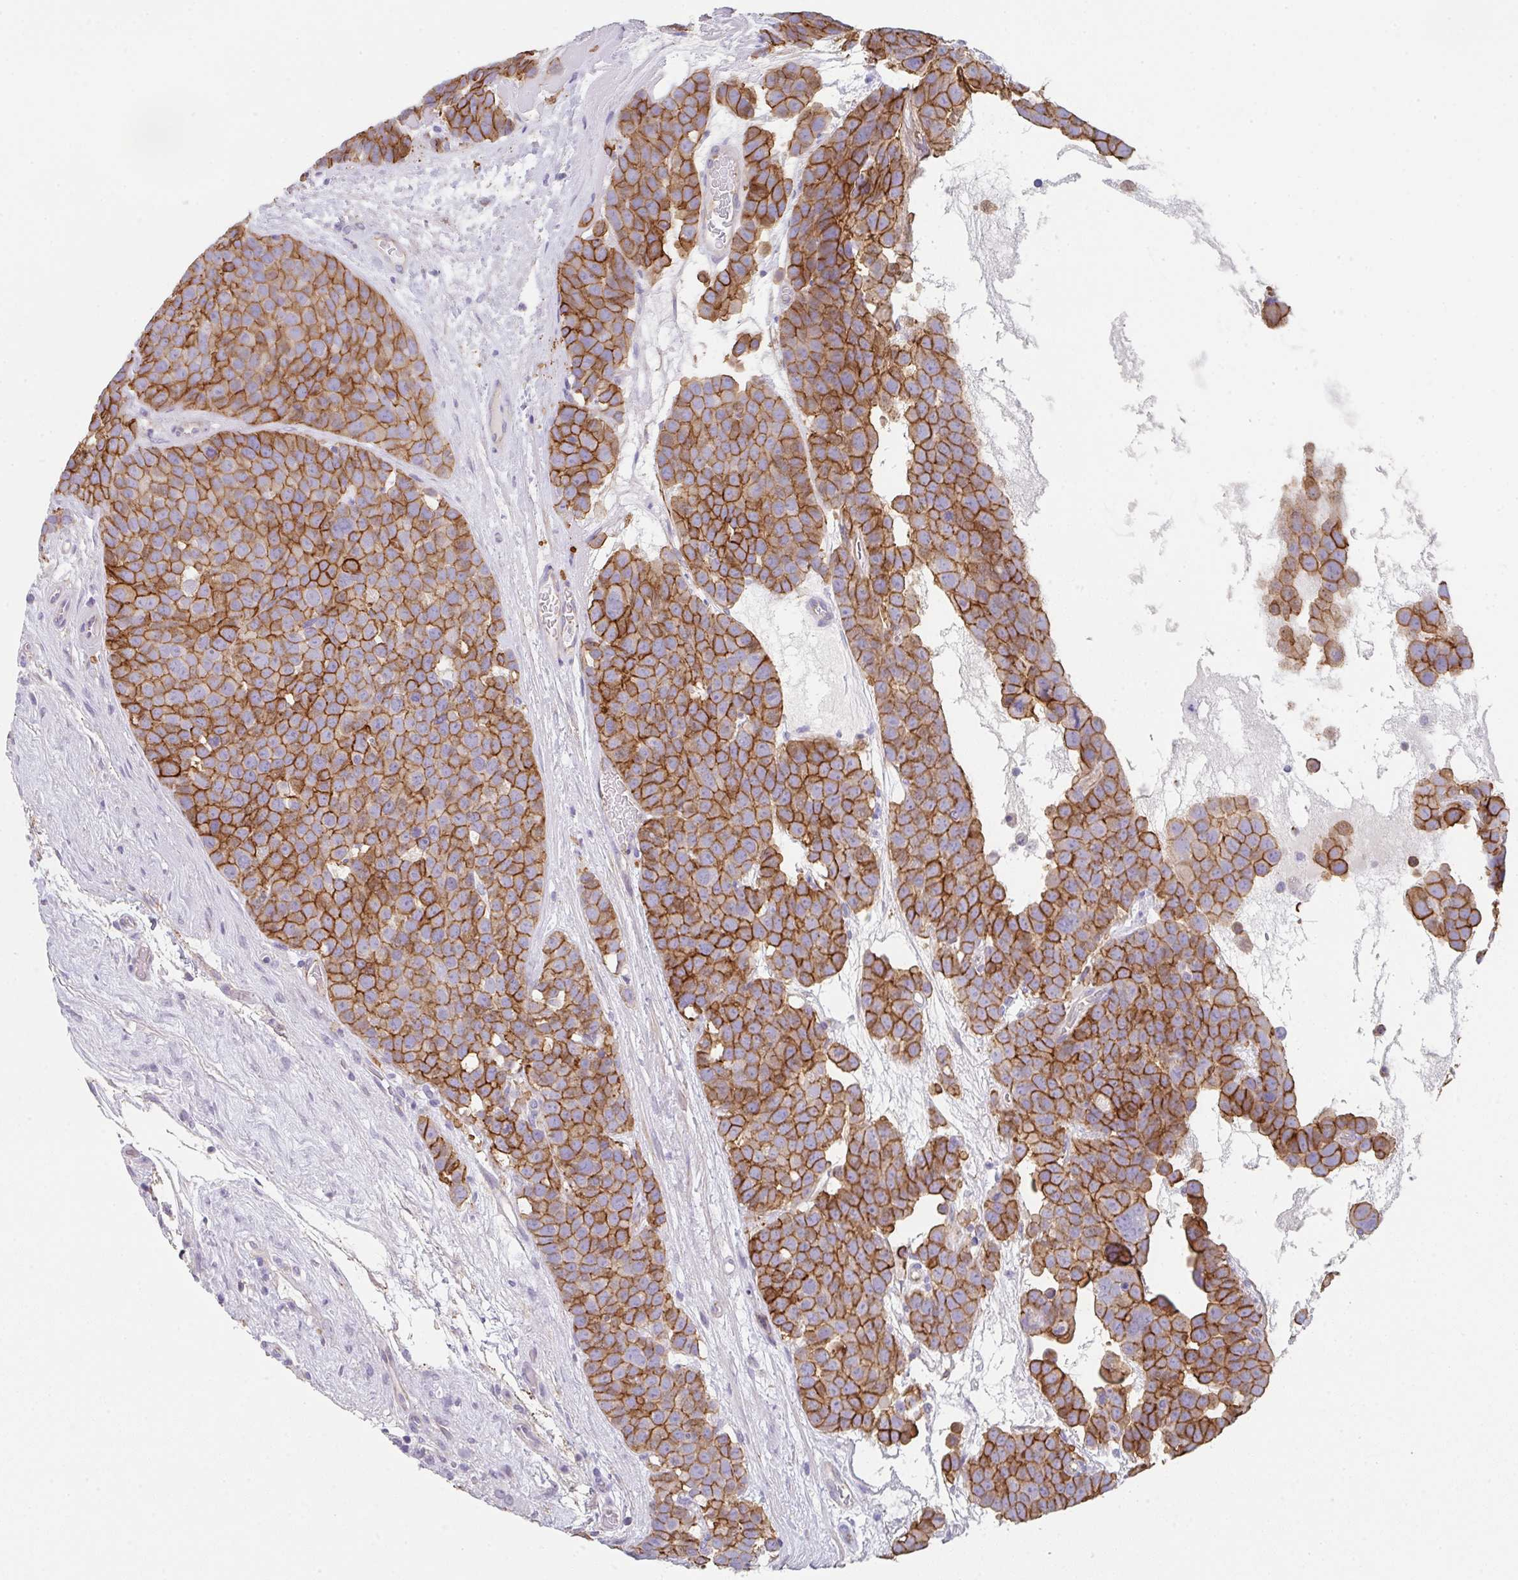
{"staining": {"intensity": "strong", "quantity": ">75%", "location": "cytoplasmic/membranous"}, "tissue": "testis cancer", "cell_type": "Tumor cells", "image_type": "cancer", "snomed": [{"axis": "morphology", "description": "Seminoma, NOS"}, {"axis": "topography", "description": "Testis"}], "caption": "A brown stain highlights strong cytoplasmic/membranous positivity of a protein in human seminoma (testis) tumor cells.", "gene": "DBN1", "patient": {"sex": "male", "age": 71}}